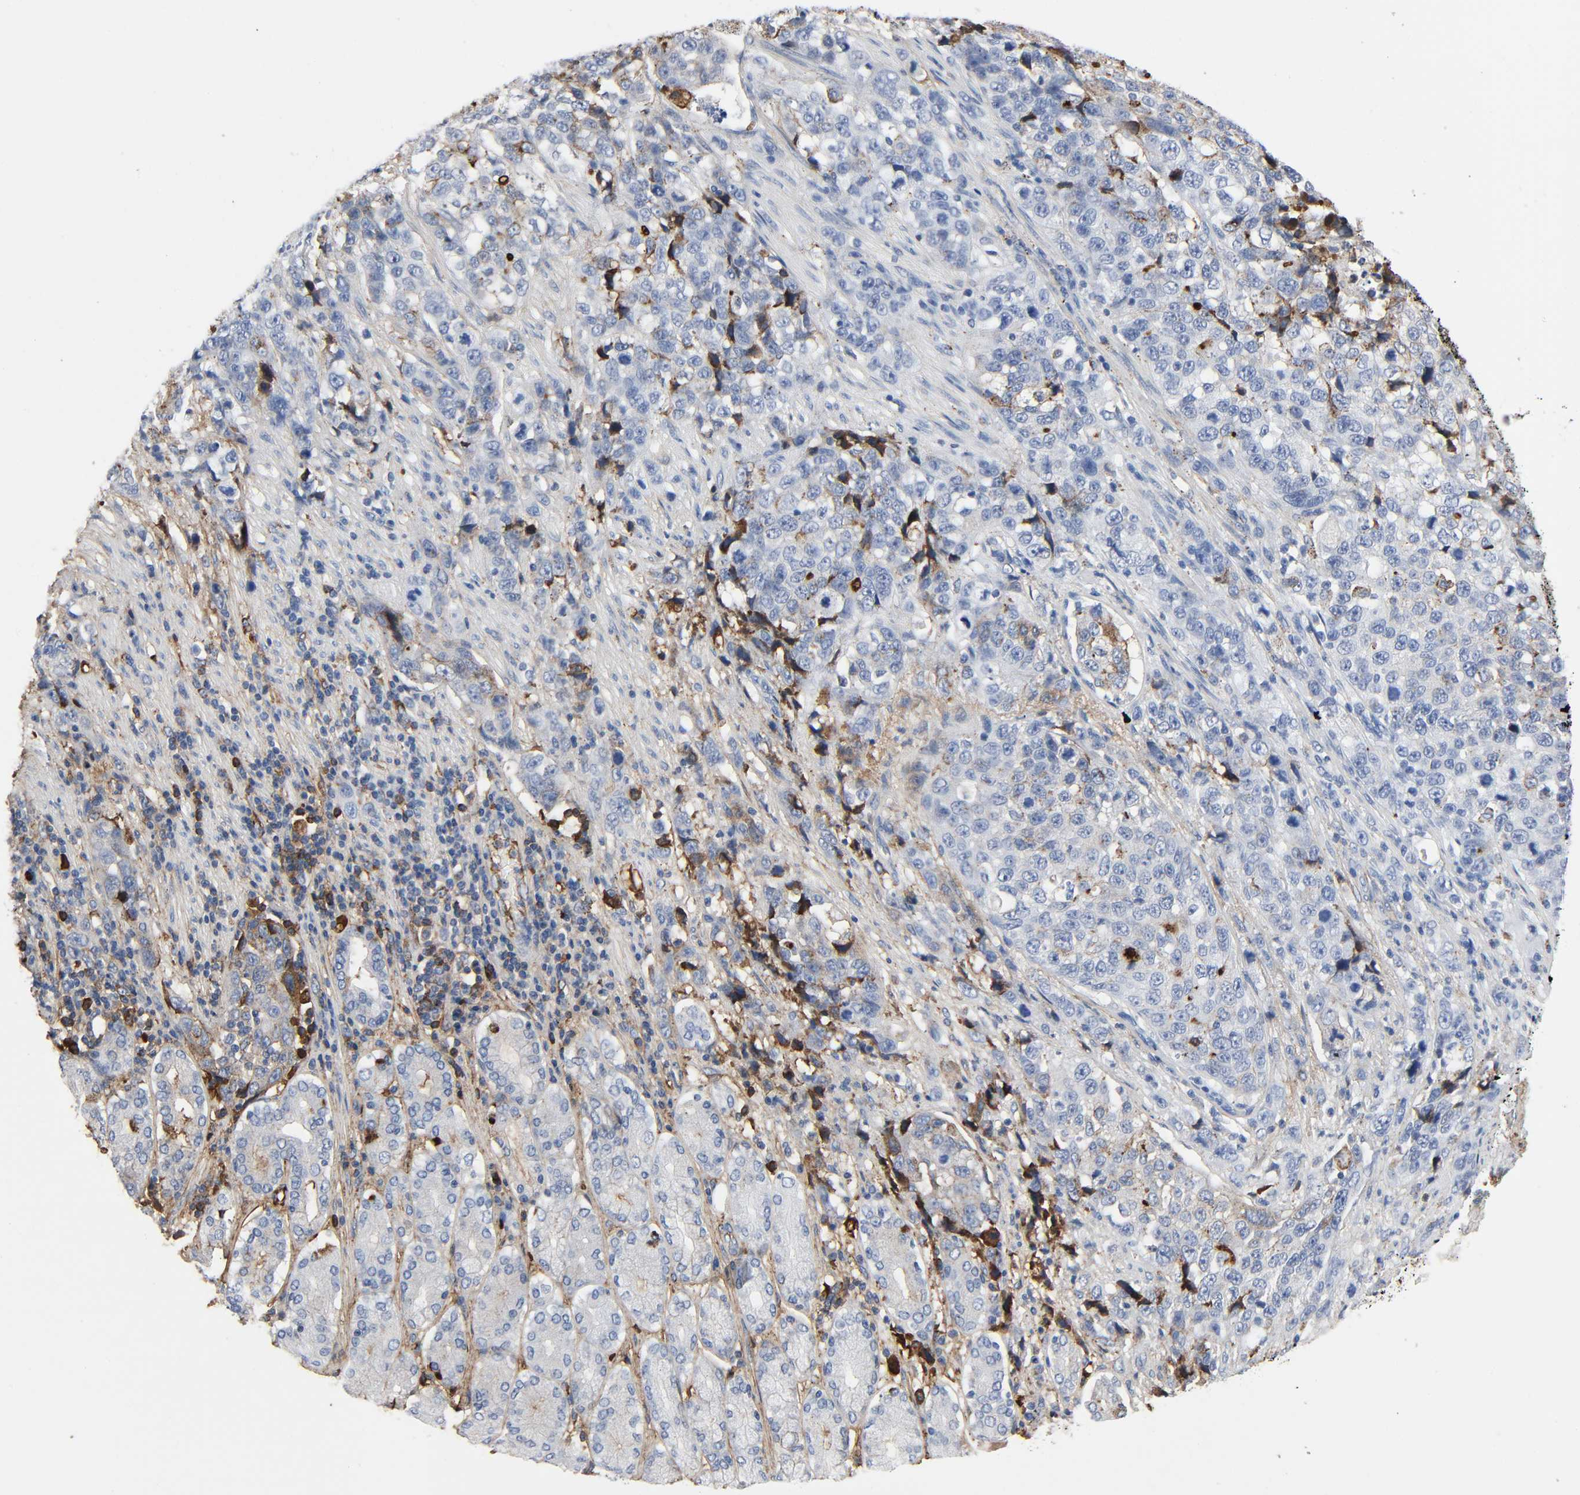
{"staining": {"intensity": "weak", "quantity": "<25%", "location": "cytoplasmic/membranous"}, "tissue": "stomach cancer", "cell_type": "Tumor cells", "image_type": "cancer", "snomed": [{"axis": "morphology", "description": "Normal tissue, NOS"}, {"axis": "morphology", "description": "Adenocarcinoma, NOS"}, {"axis": "topography", "description": "Stomach"}], "caption": "Tumor cells show no significant protein expression in stomach cancer.", "gene": "C3", "patient": {"sex": "male", "age": 48}}